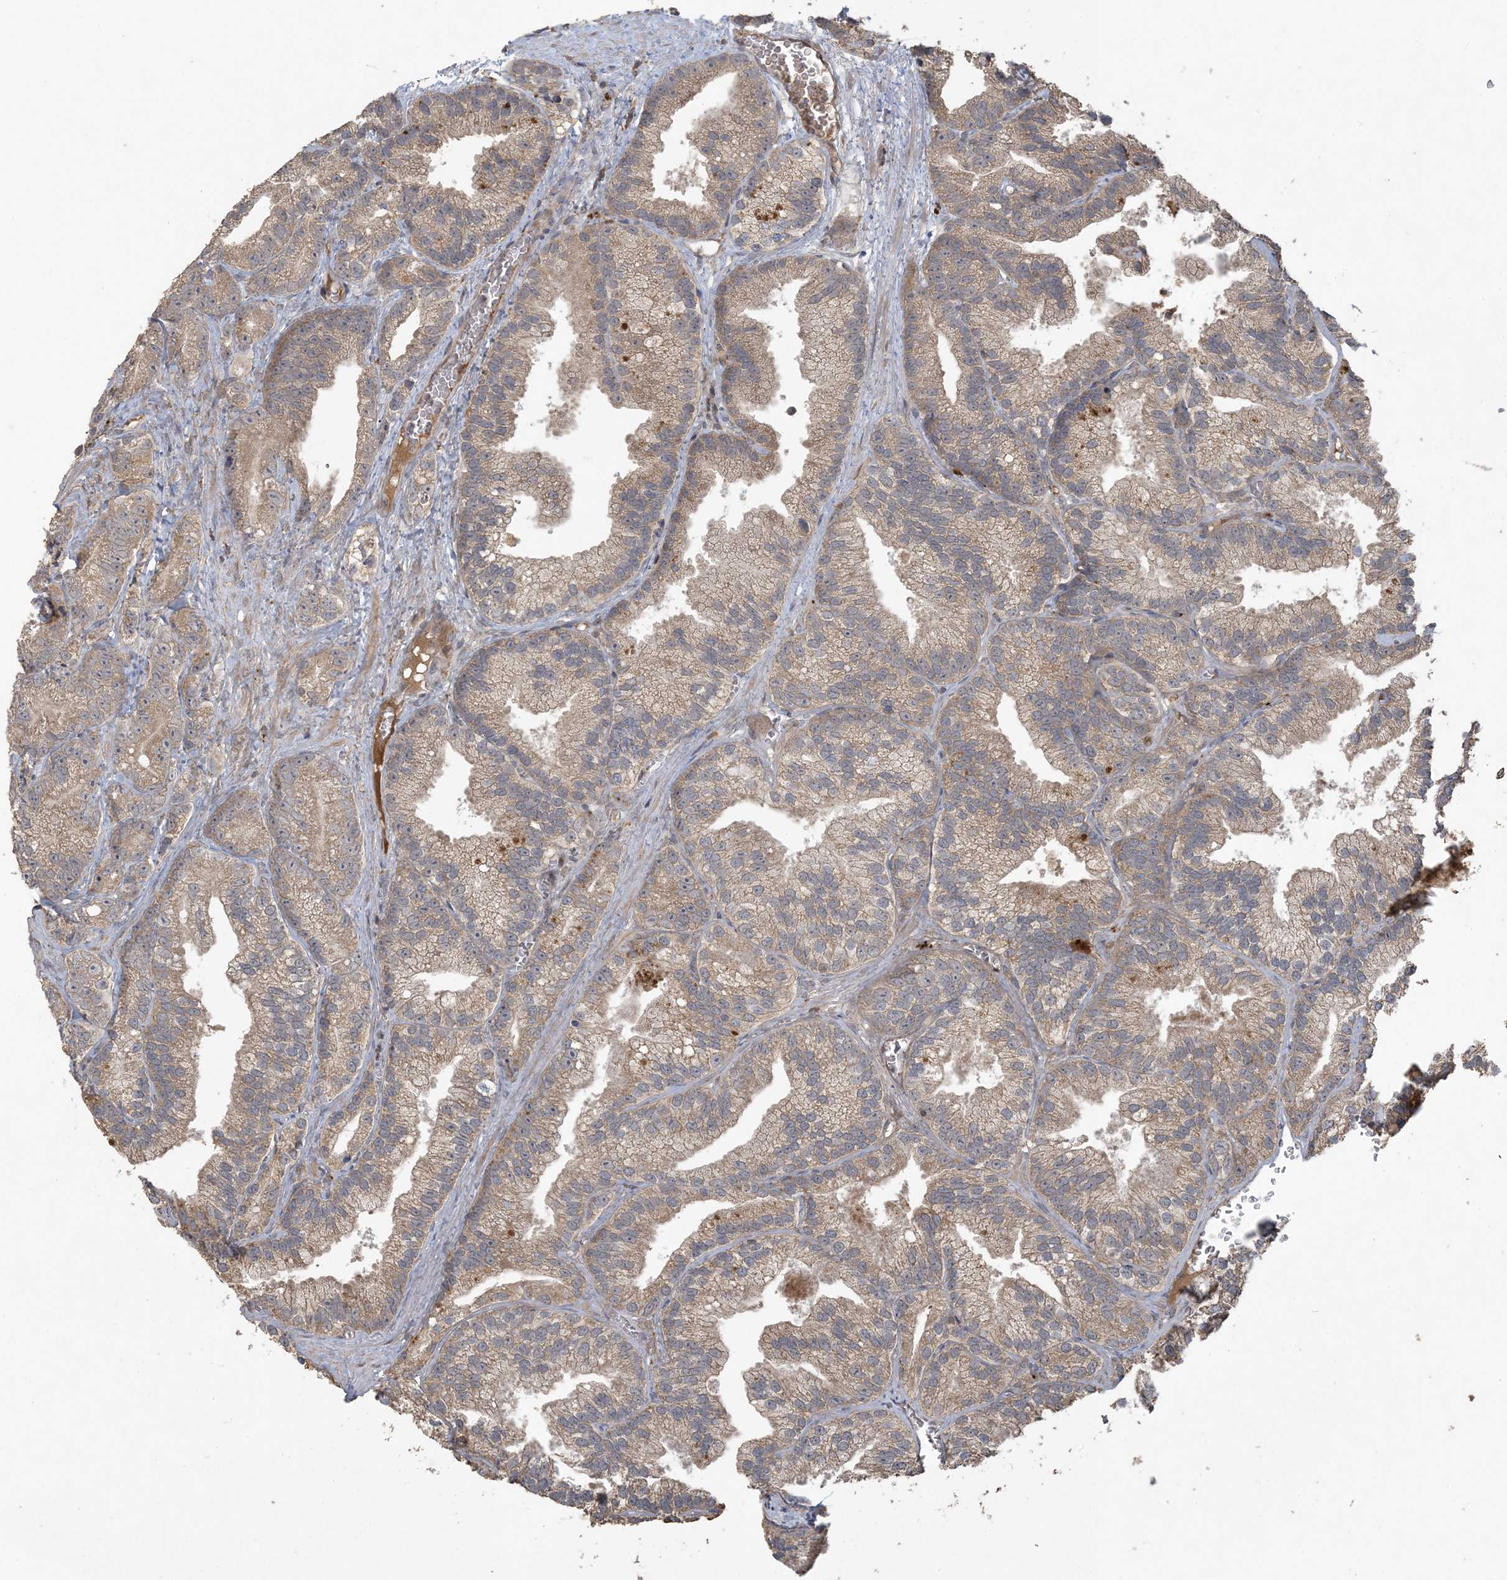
{"staining": {"intensity": "weak", "quantity": ">75%", "location": "cytoplasmic/membranous"}, "tissue": "prostate cancer", "cell_type": "Tumor cells", "image_type": "cancer", "snomed": [{"axis": "morphology", "description": "Adenocarcinoma, Low grade"}, {"axis": "topography", "description": "Prostate"}], "caption": "Prostate cancer stained with a protein marker reveals weak staining in tumor cells.", "gene": "EFCAB8", "patient": {"sex": "male", "age": 89}}